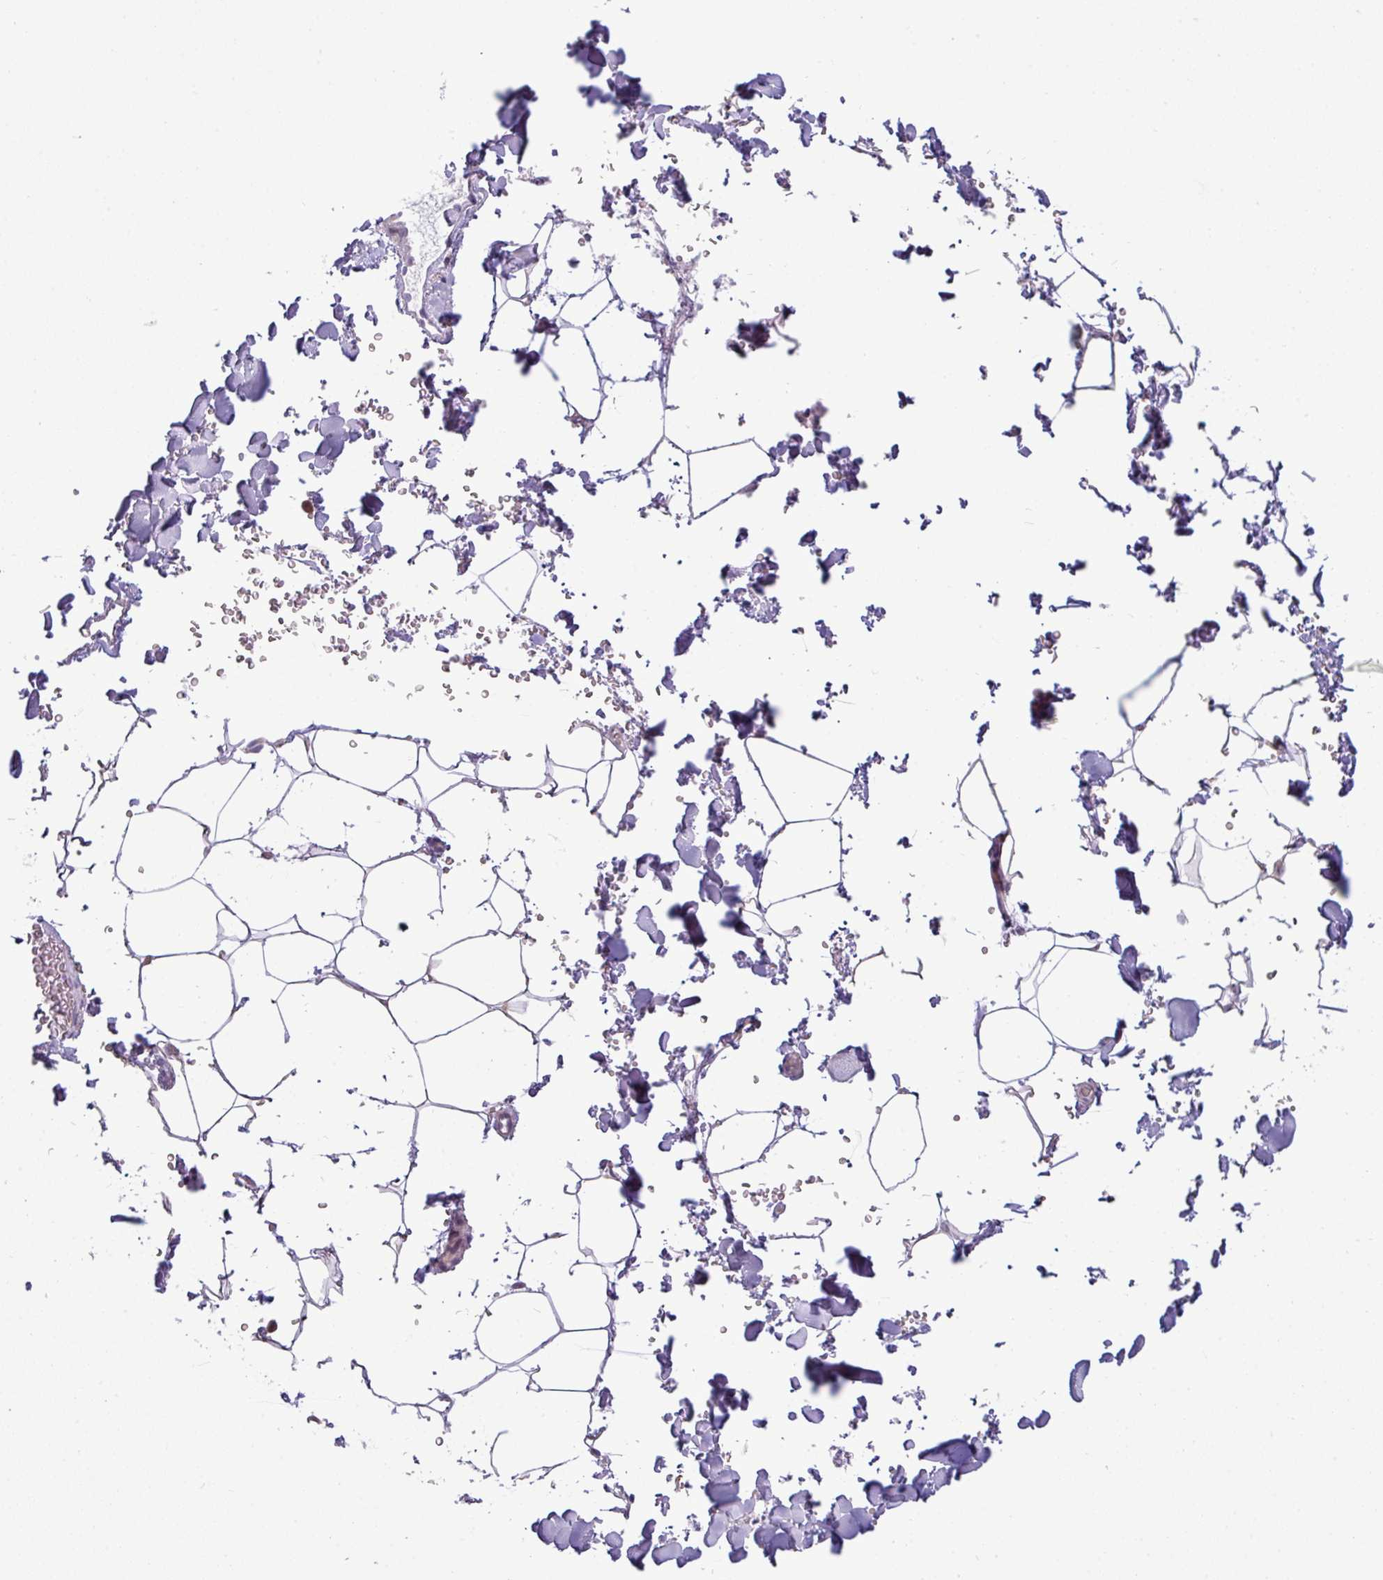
{"staining": {"intensity": "negative", "quantity": "none", "location": "none"}, "tissue": "adipose tissue", "cell_type": "Adipocytes", "image_type": "normal", "snomed": [{"axis": "morphology", "description": "Normal tissue, NOS"}, {"axis": "topography", "description": "Rectum"}, {"axis": "topography", "description": "Peripheral nerve tissue"}], "caption": "Adipocytes show no significant staining in benign adipose tissue. (DAB immunohistochemistry, high magnification).", "gene": "IRGC", "patient": {"sex": "female", "age": 69}}